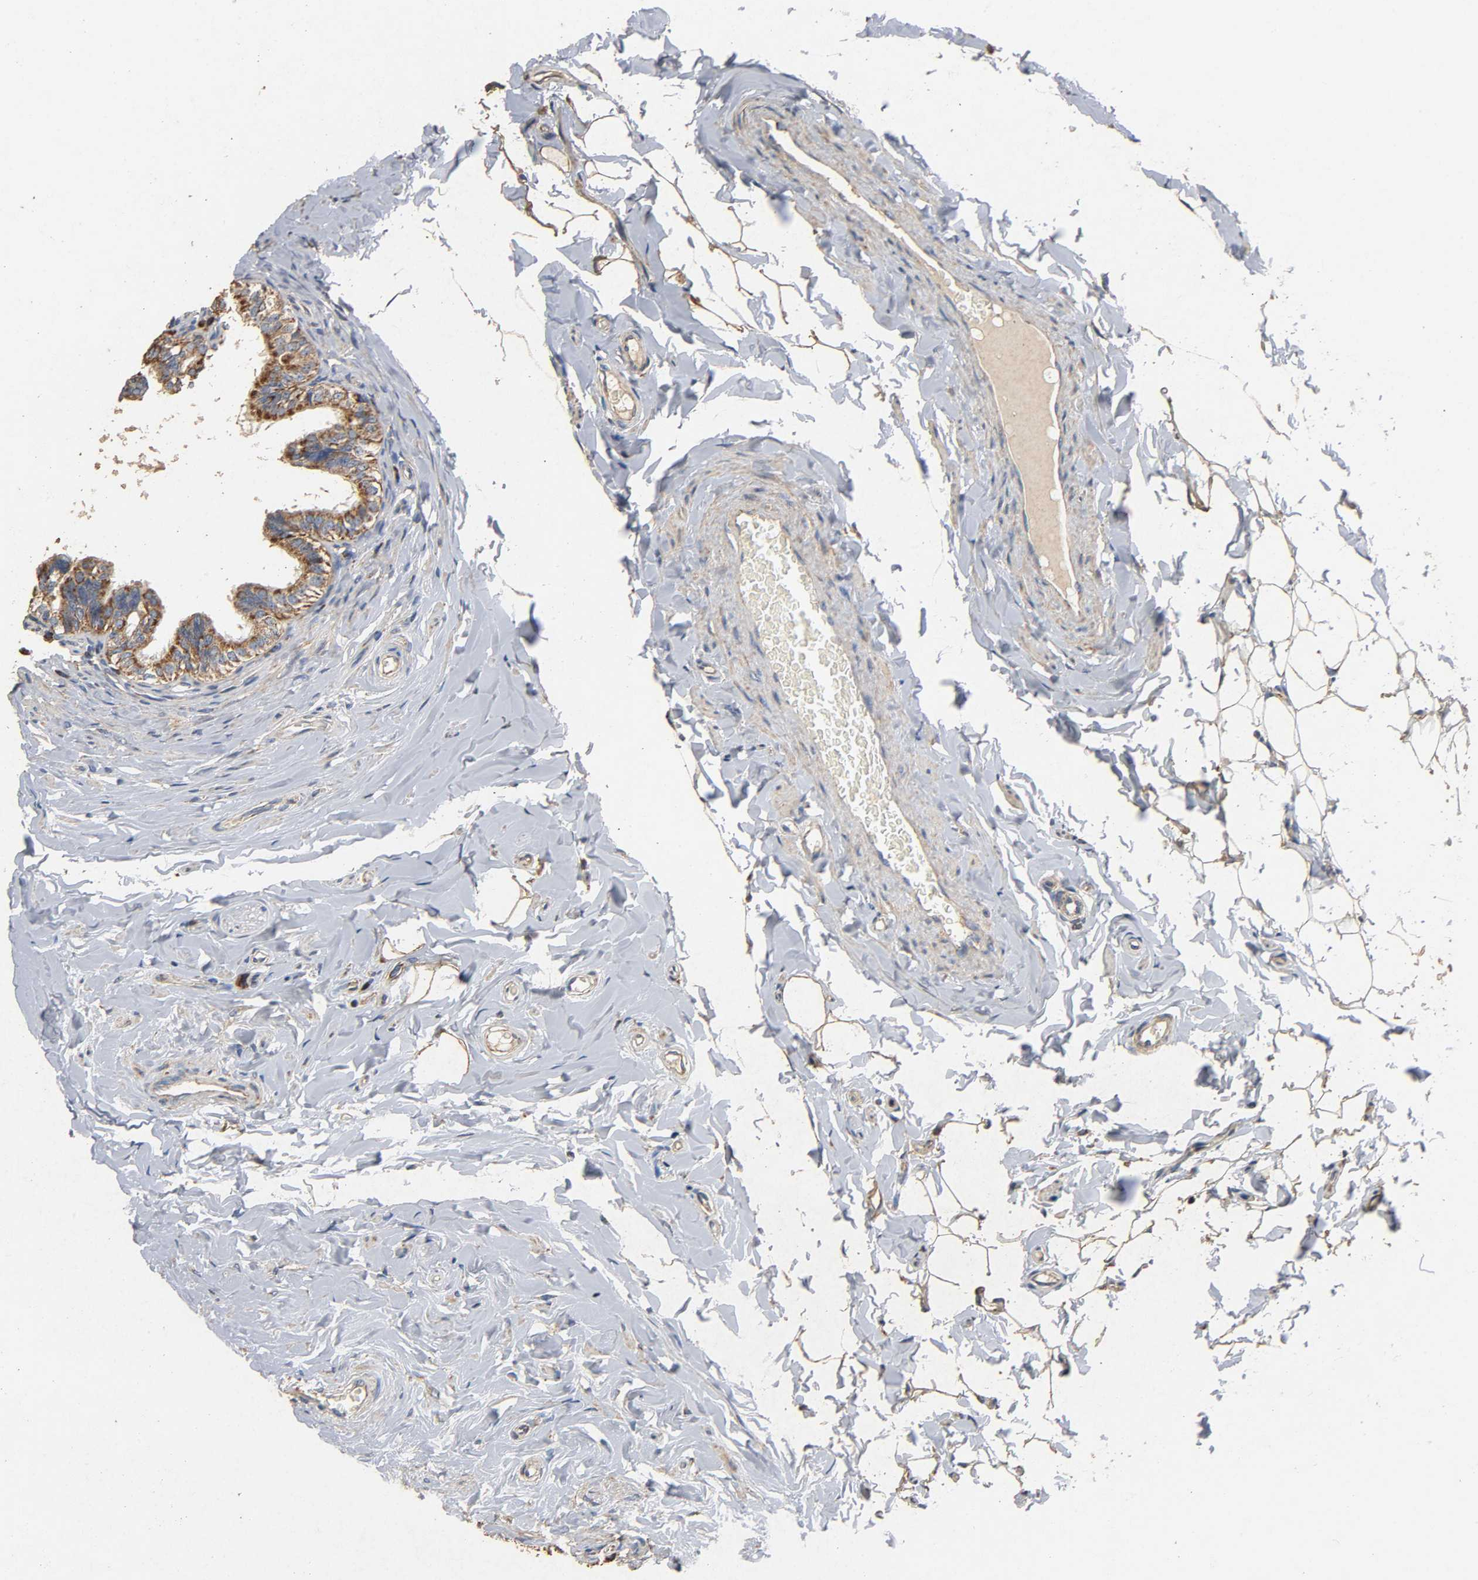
{"staining": {"intensity": "moderate", "quantity": ">75%", "location": "cytoplasmic/membranous"}, "tissue": "epididymis", "cell_type": "Glandular cells", "image_type": "normal", "snomed": [{"axis": "morphology", "description": "Normal tissue, NOS"}, {"axis": "topography", "description": "Epididymis"}], "caption": "Glandular cells display moderate cytoplasmic/membranous expression in about >75% of cells in benign epididymis.", "gene": "NDUFS3", "patient": {"sex": "male", "age": 26}}